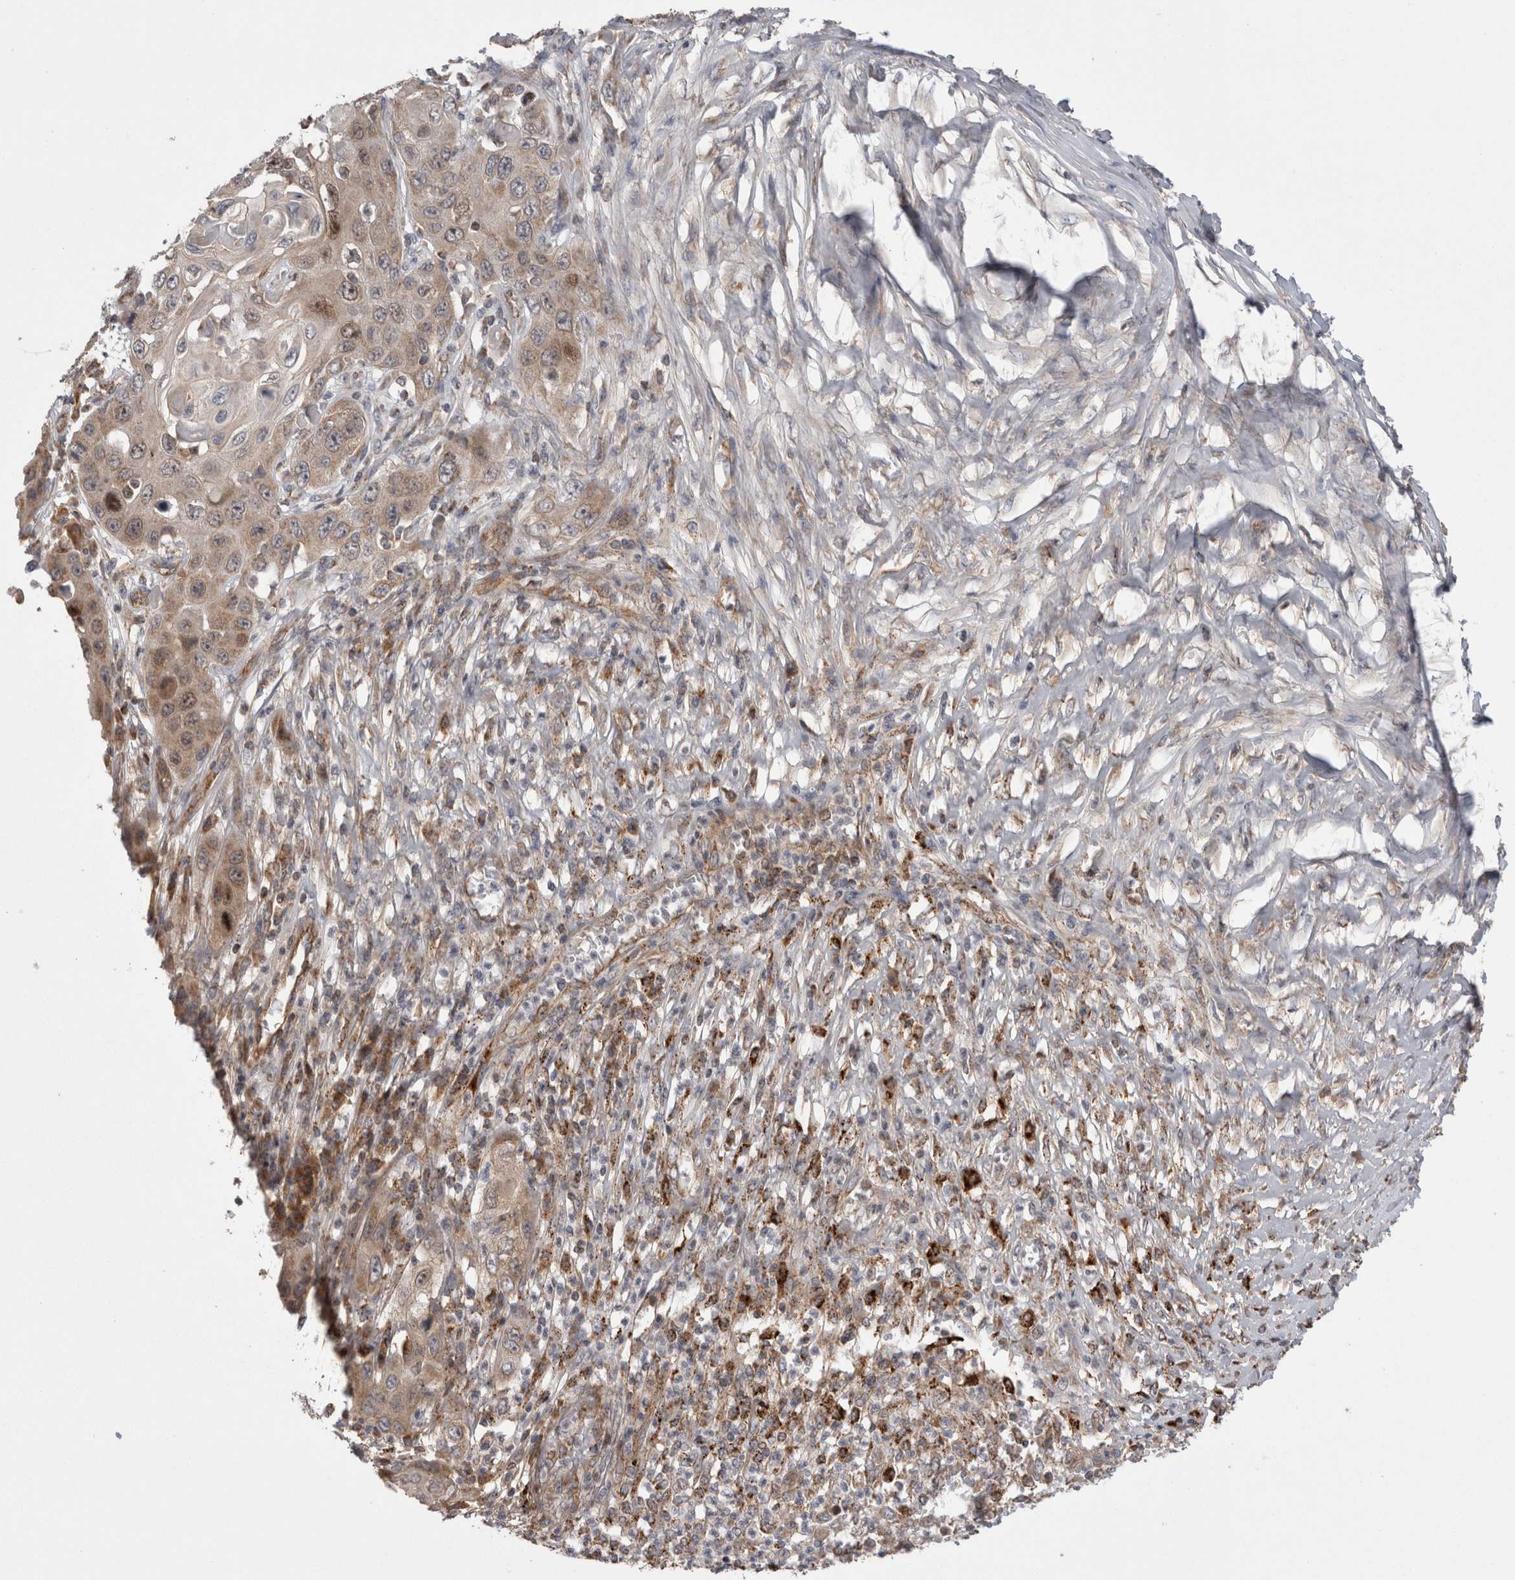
{"staining": {"intensity": "weak", "quantity": "25%-75%", "location": "cytoplasmic/membranous"}, "tissue": "skin cancer", "cell_type": "Tumor cells", "image_type": "cancer", "snomed": [{"axis": "morphology", "description": "Squamous cell carcinoma, NOS"}, {"axis": "topography", "description": "Skin"}], "caption": "Immunohistochemical staining of human skin cancer (squamous cell carcinoma) shows low levels of weak cytoplasmic/membranous staining in approximately 25%-75% of tumor cells.", "gene": "DARS2", "patient": {"sex": "male", "age": 55}}